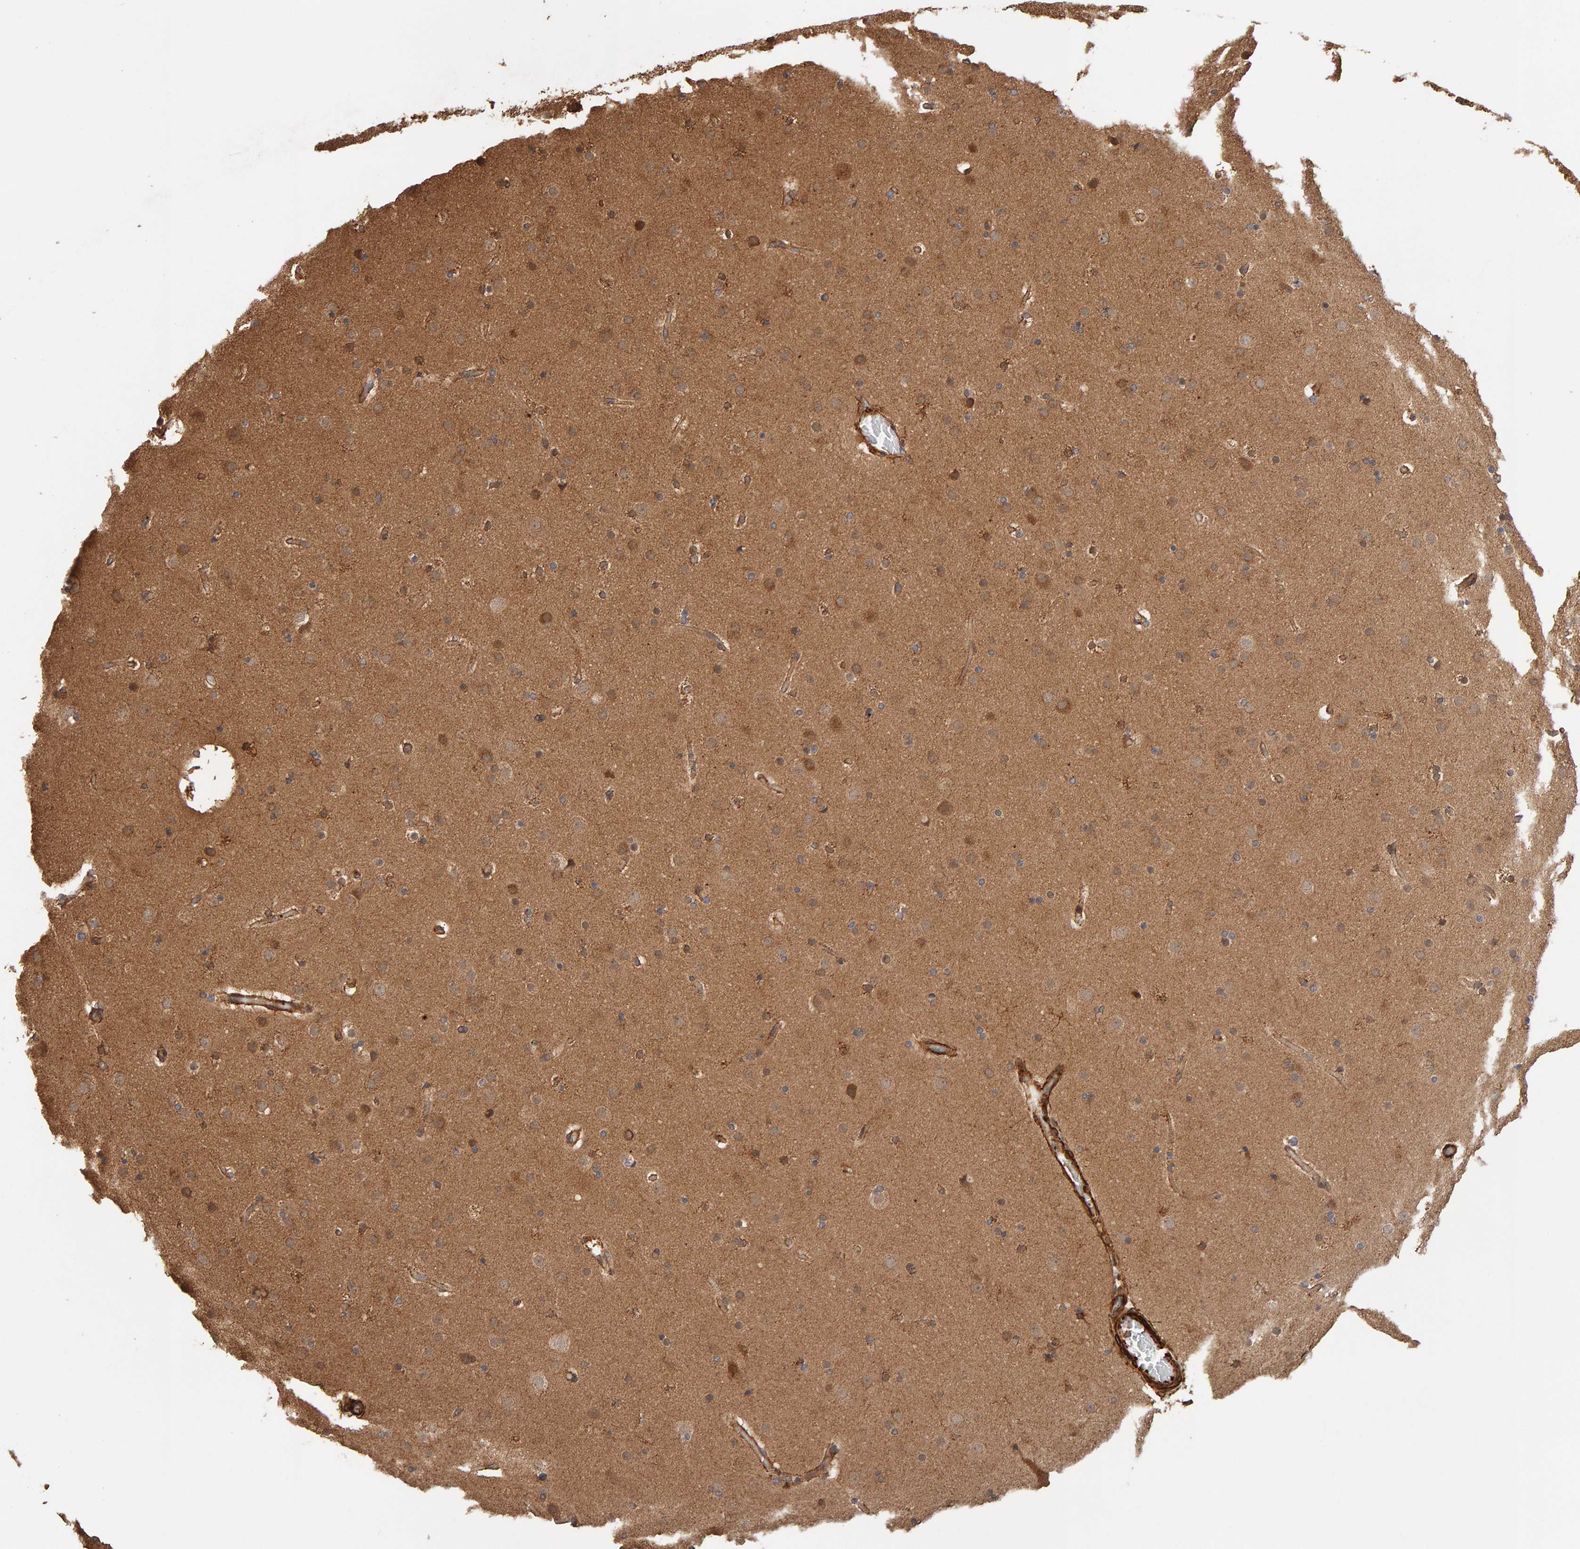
{"staining": {"intensity": "strong", "quantity": ">75%", "location": "cytoplasmic/membranous"}, "tissue": "cerebral cortex", "cell_type": "Endothelial cells", "image_type": "normal", "snomed": [{"axis": "morphology", "description": "Normal tissue, NOS"}, {"axis": "topography", "description": "Cerebral cortex"}], "caption": "A photomicrograph of cerebral cortex stained for a protein exhibits strong cytoplasmic/membranous brown staining in endothelial cells. Using DAB (3,3'-diaminobenzidine) (brown) and hematoxylin (blue) stains, captured at high magnification using brightfield microscopy.", "gene": "SYNRG", "patient": {"sex": "male", "age": 57}}